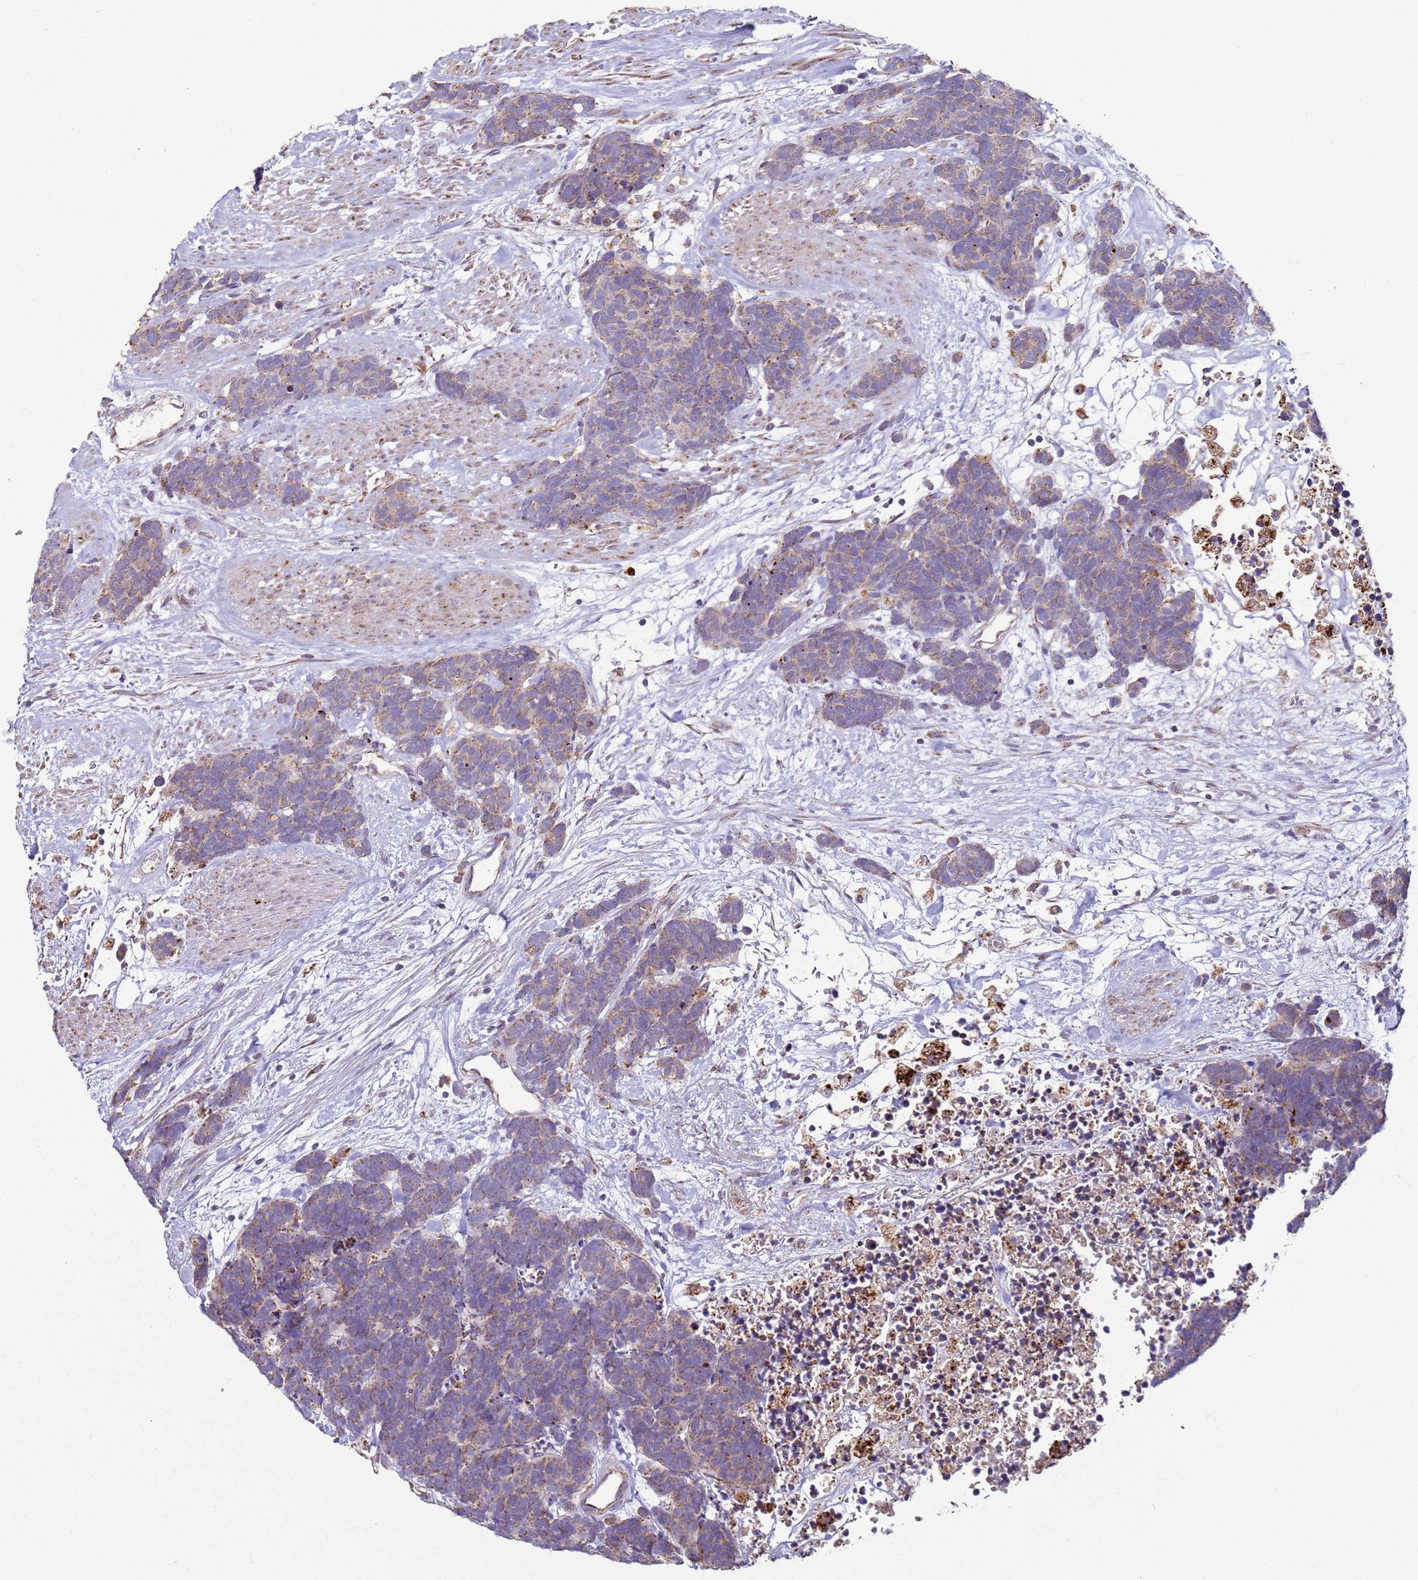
{"staining": {"intensity": "weak", "quantity": ">75%", "location": "cytoplasmic/membranous"}, "tissue": "carcinoid", "cell_type": "Tumor cells", "image_type": "cancer", "snomed": [{"axis": "morphology", "description": "Carcinoma, NOS"}, {"axis": "morphology", "description": "Carcinoid, malignant, NOS"}, {"axis": "topography", "description": "Urinary bladder"}], "caption": "Protein staining by immunohistochemistry shows weak cytoplasmic/membranous expression in about >75% of tumor cells in carcinoma. The staining was performed using DAB to visualize the protein expression in brown, while the nuclei were stained in blue with hematoxylin (Magnification: 20x).", "gene": "FBXO33", "patient": {"sex": "male", "age": 57}}